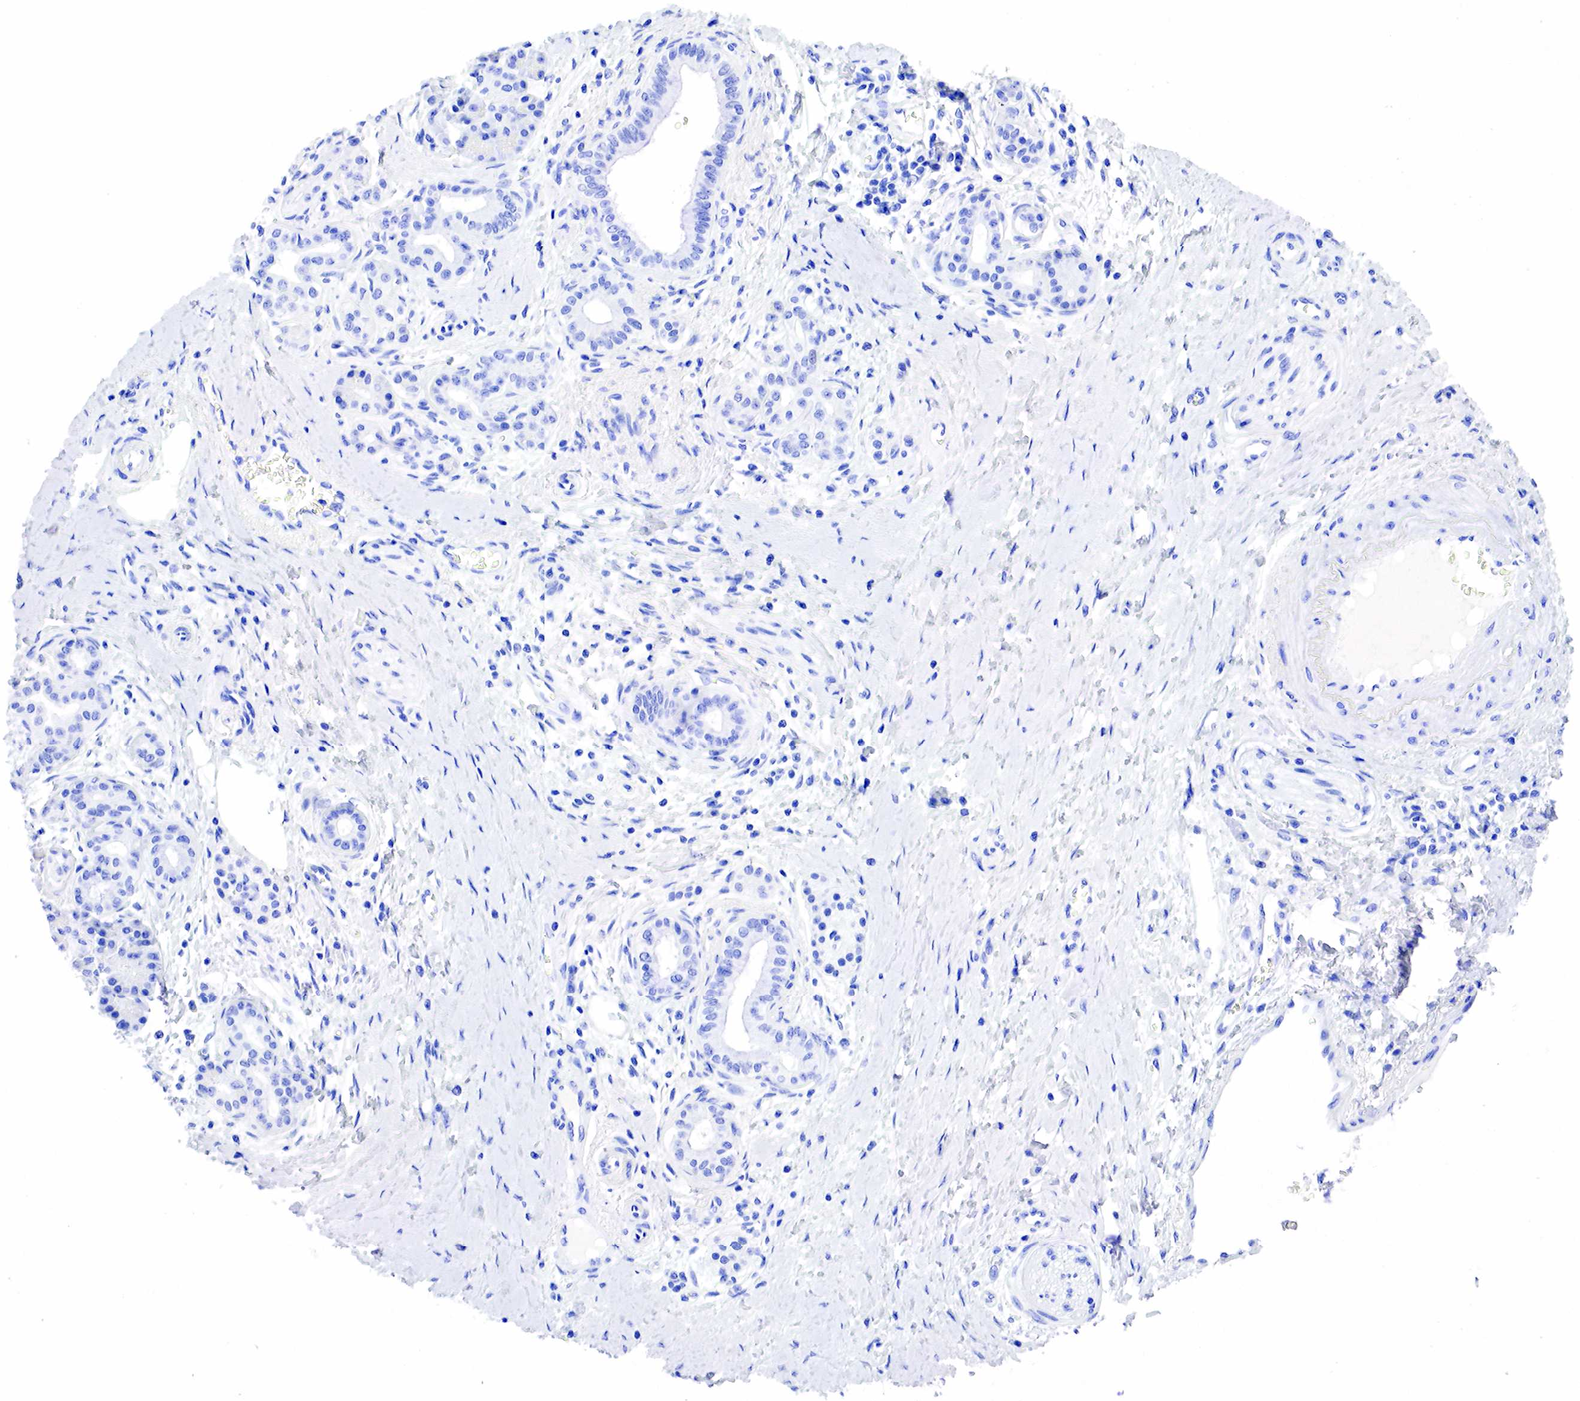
{"staining": {"intensity": "negative", "quantity": "none", "location": "none"}, "tissue": "pancreatic cancer", "cell_type": "Tumor cells", "image_type": "cancer", "snomed": [{"axis": "morphology", "description": "Adenocarcinoma, NOS"}, {"axis": "topography", "description": "Pancreas"}], "caption": "A histopathology image of pancreatic cancer stained for a protein reveals no brown staining in tumor cells.", "gene": "KLK3", "patient": {"sex": "female", "age": 66}}